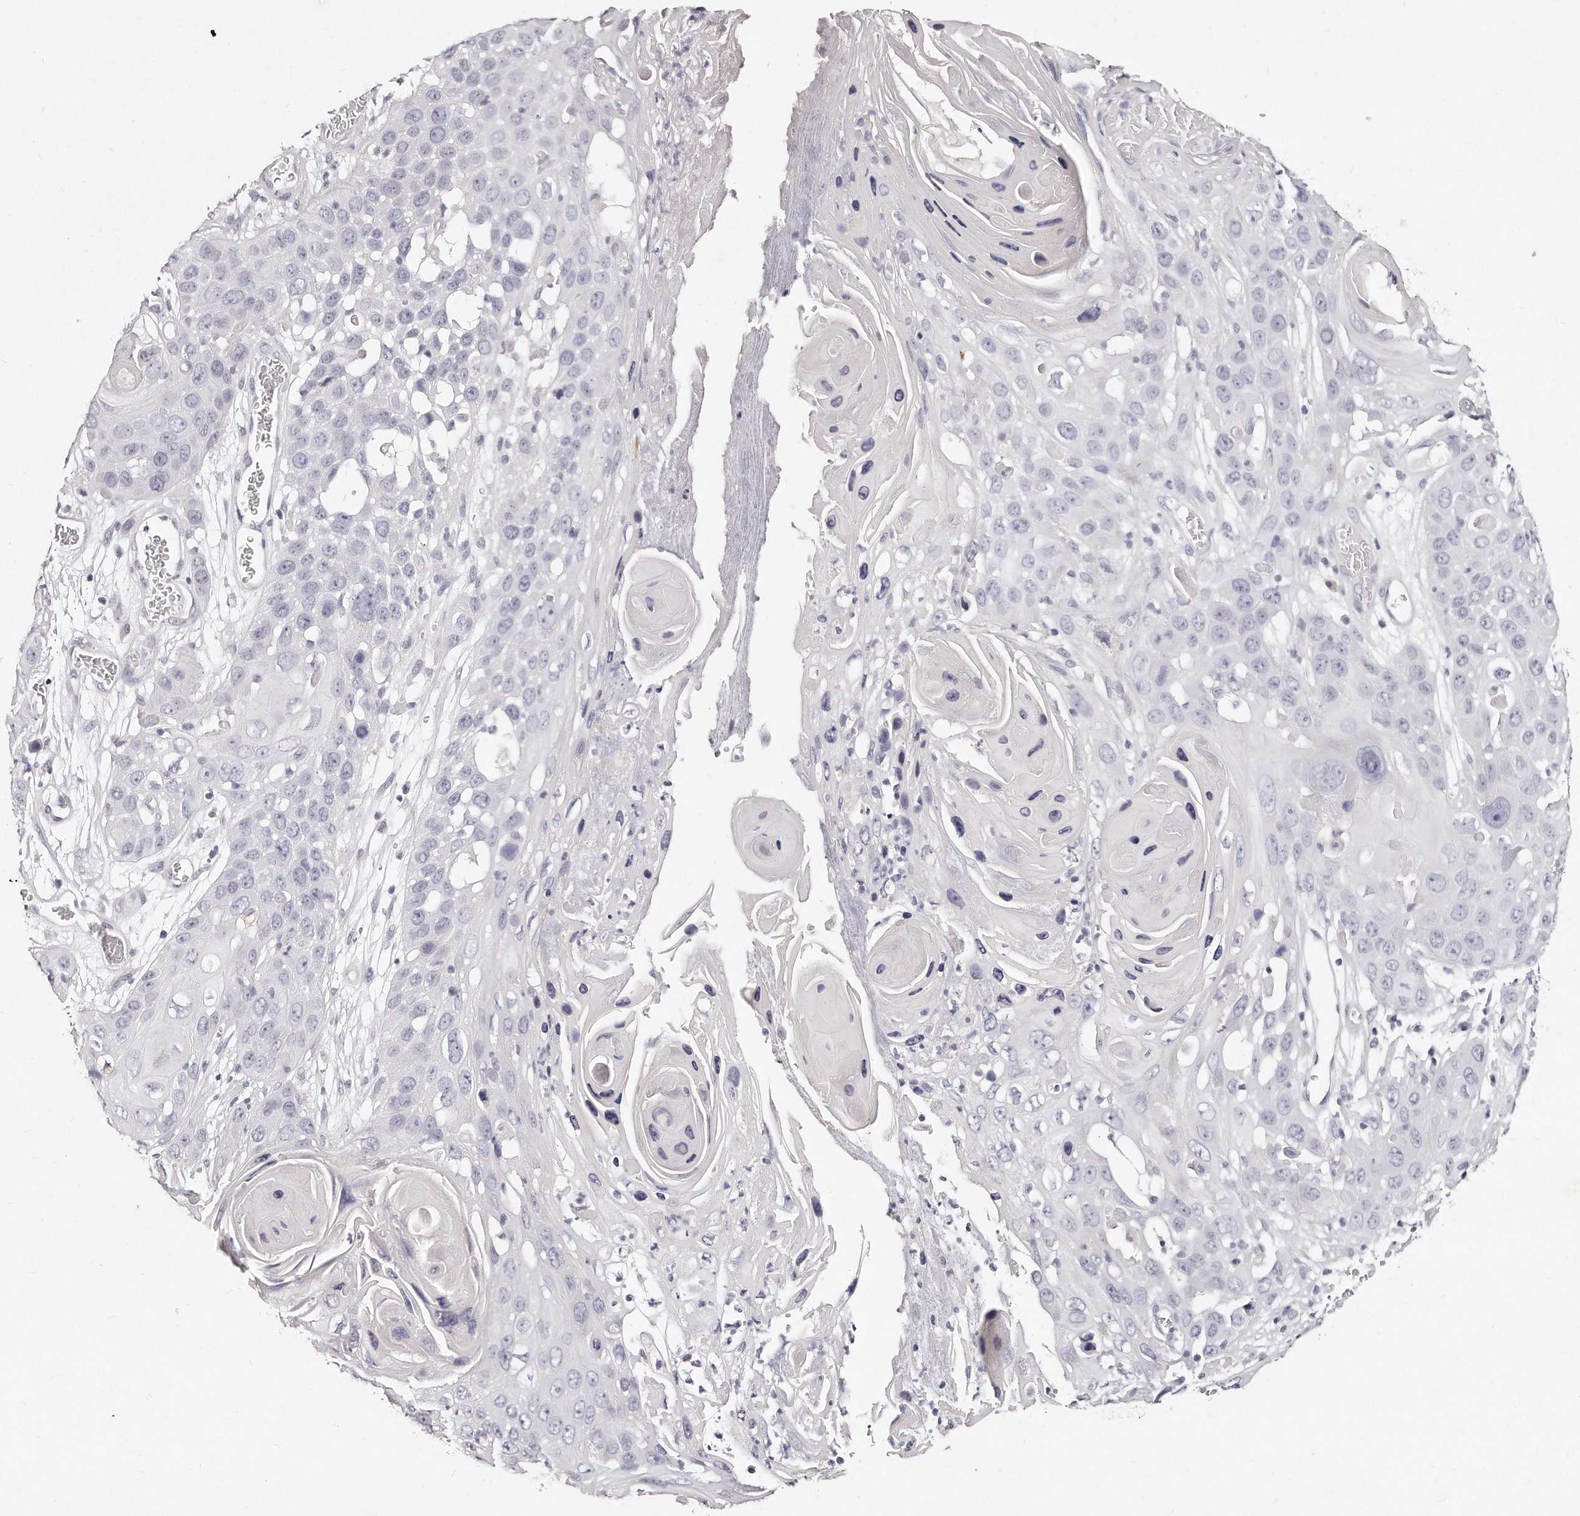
{"staining": {"intensity": "negative", "quantity": "none", "location": "none"}, "tissue": "skin cancer", "cell_type": "Tumor cells", "image_type": "cancer", "snomed": [{"axis": "morphology", "description": "Squamous cell carcinoma, NOS"}, {"axis": "topography", "description": "Skin"}], "caption": "The micrograph reveals no significant staining in tumor cells of skin cancer. The staining was performed using DAB to visualize the protein expression in brown, while the nuclei were stained in blue with hematoxylin (Magnification: 20x).", "gene": "GDA", "patient": {"sex": "male", "age": 55}}